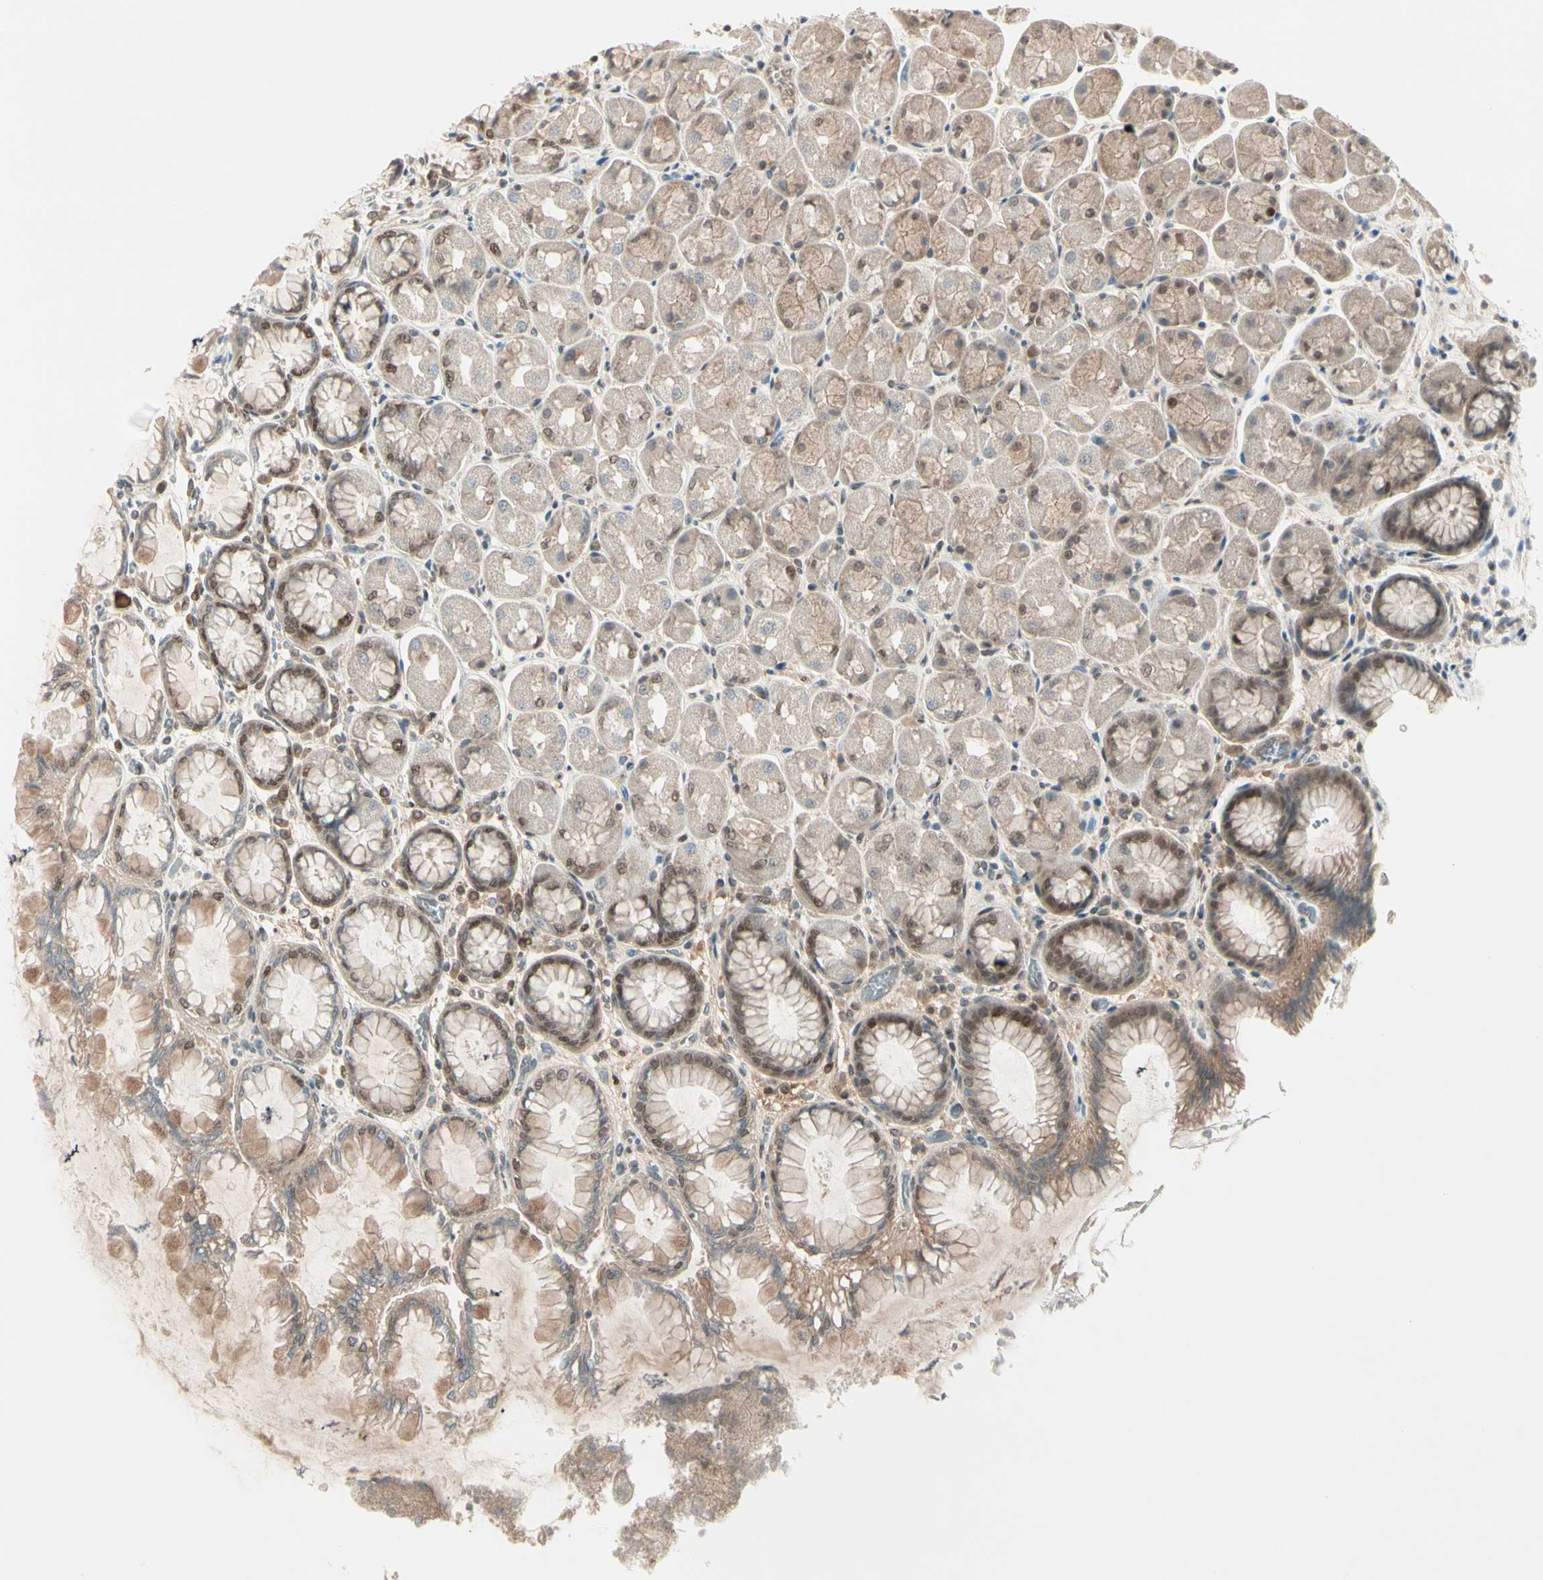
{"staining": {"intensity": "moderate", "quantity": ">75%", "location": "cytoplasmic/membranous,nuclear"}, "tissue": "stomach", "cell_type": "Glandular cells", "image_type": "normal", "snomed": [{"axis": "morphology", "description": "Normal tissue, NOS"}, {"axis": "topography", "description": "Stomach, upper"}], "caption": "Stomach was stained to show a protein in brown. There is medium levels of moderate cytoplasmic/membranous,nuclear positivity in approximately >75% of glandular cells. Ihc stains the protein in brown and the nuclei are stained blue.", "gene": "GTF3A", "patient": {"sex": "female", "age": 56}}